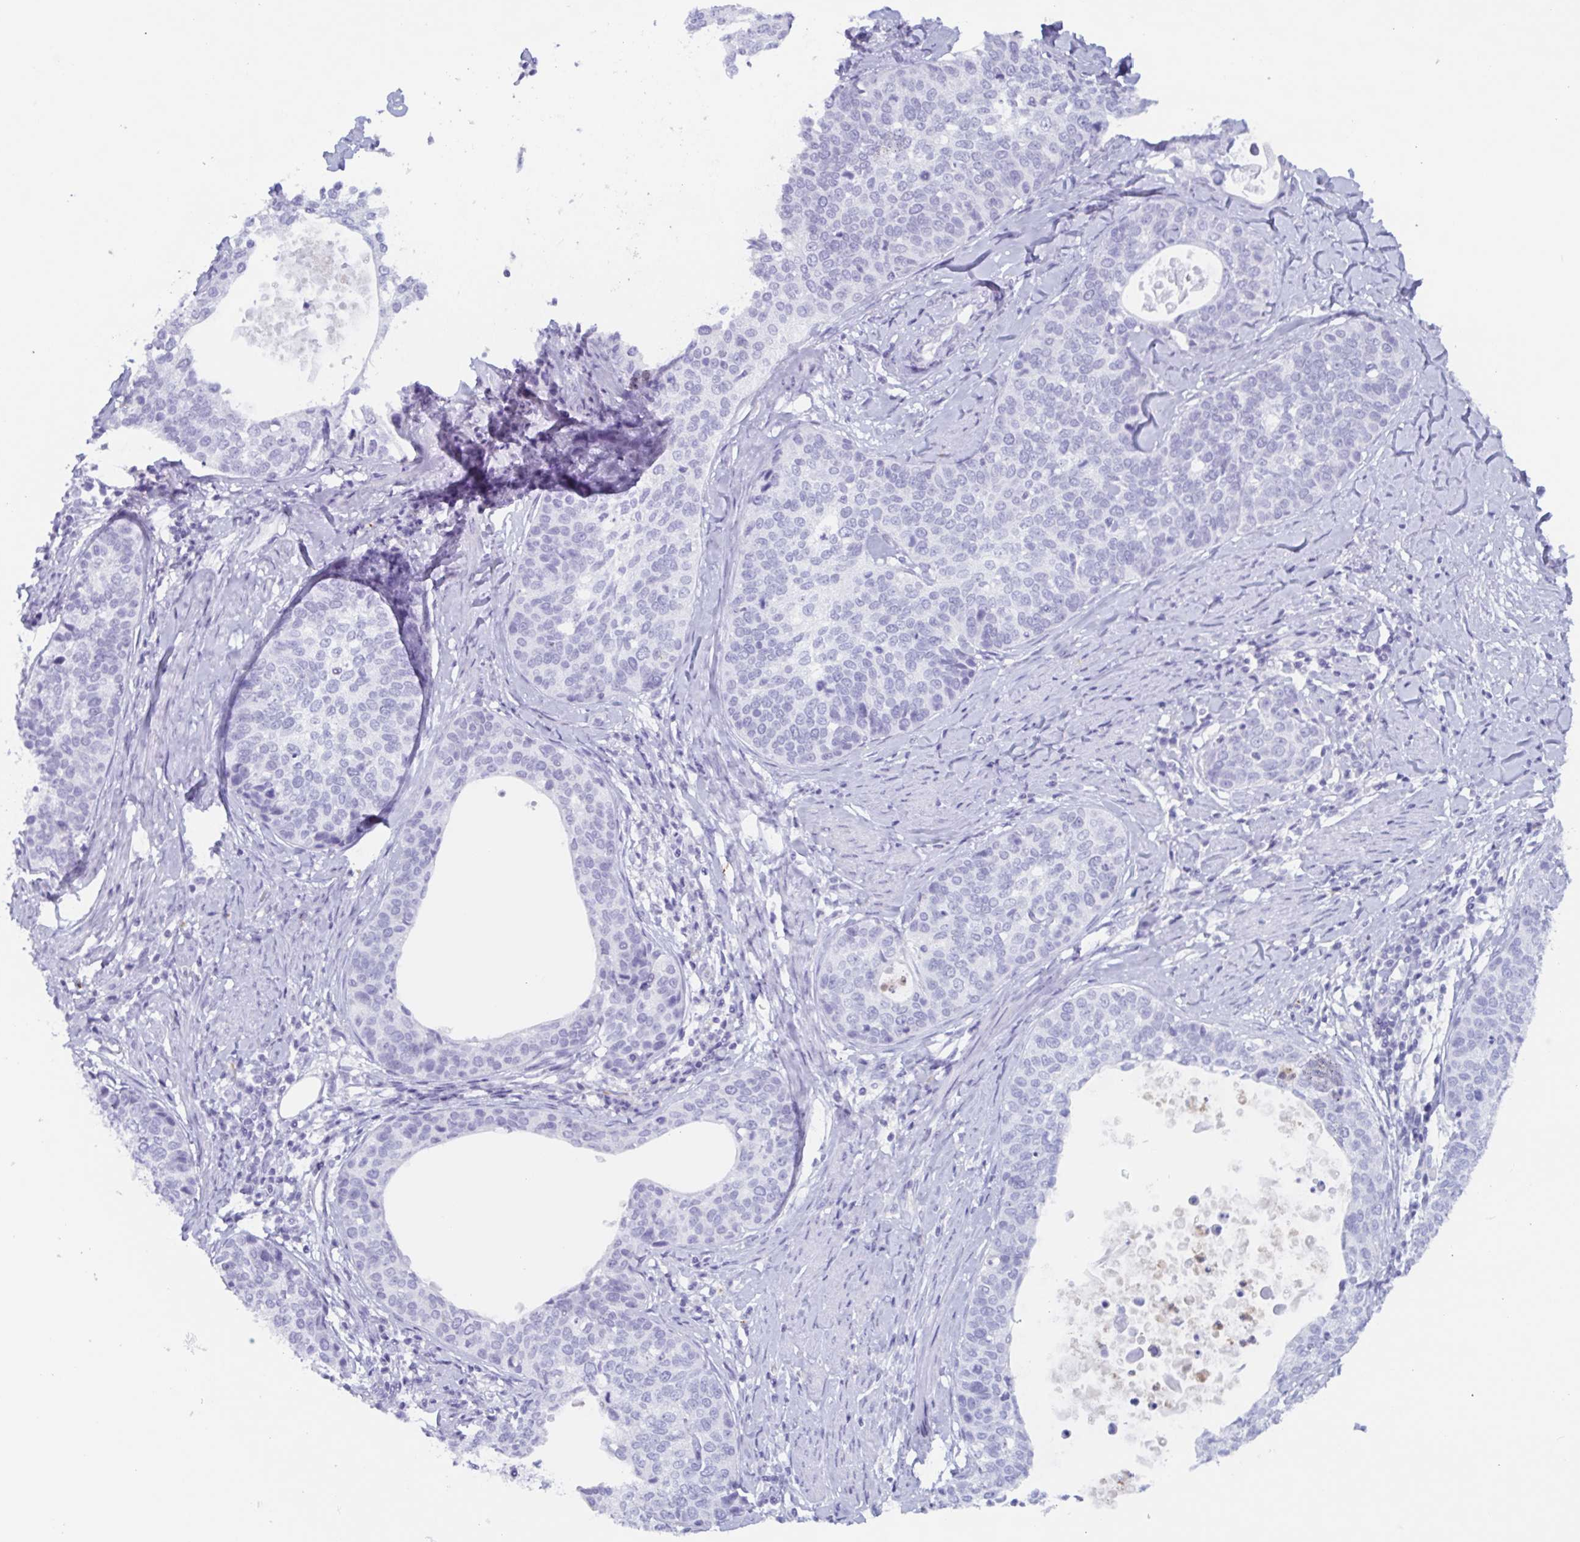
{"staining": {"intensity": "negative", "quantity": "none", "location": "none"}, "tissue": "cervical cancer", "cell_type": "Tumor cells", "image_type": "cancer", "snomed": [{"axis": "morphology", "description": "Squamous cell carcinoma, NOS"}, {"axis": "topography", "description": "Cervix"}], "caption": "Histopathology image shows no significant protein staining in tumor cells of squamous cell carcinoma (cervical).", "gene": "BPI", "patient": {"sex": "female", "age": 69}}